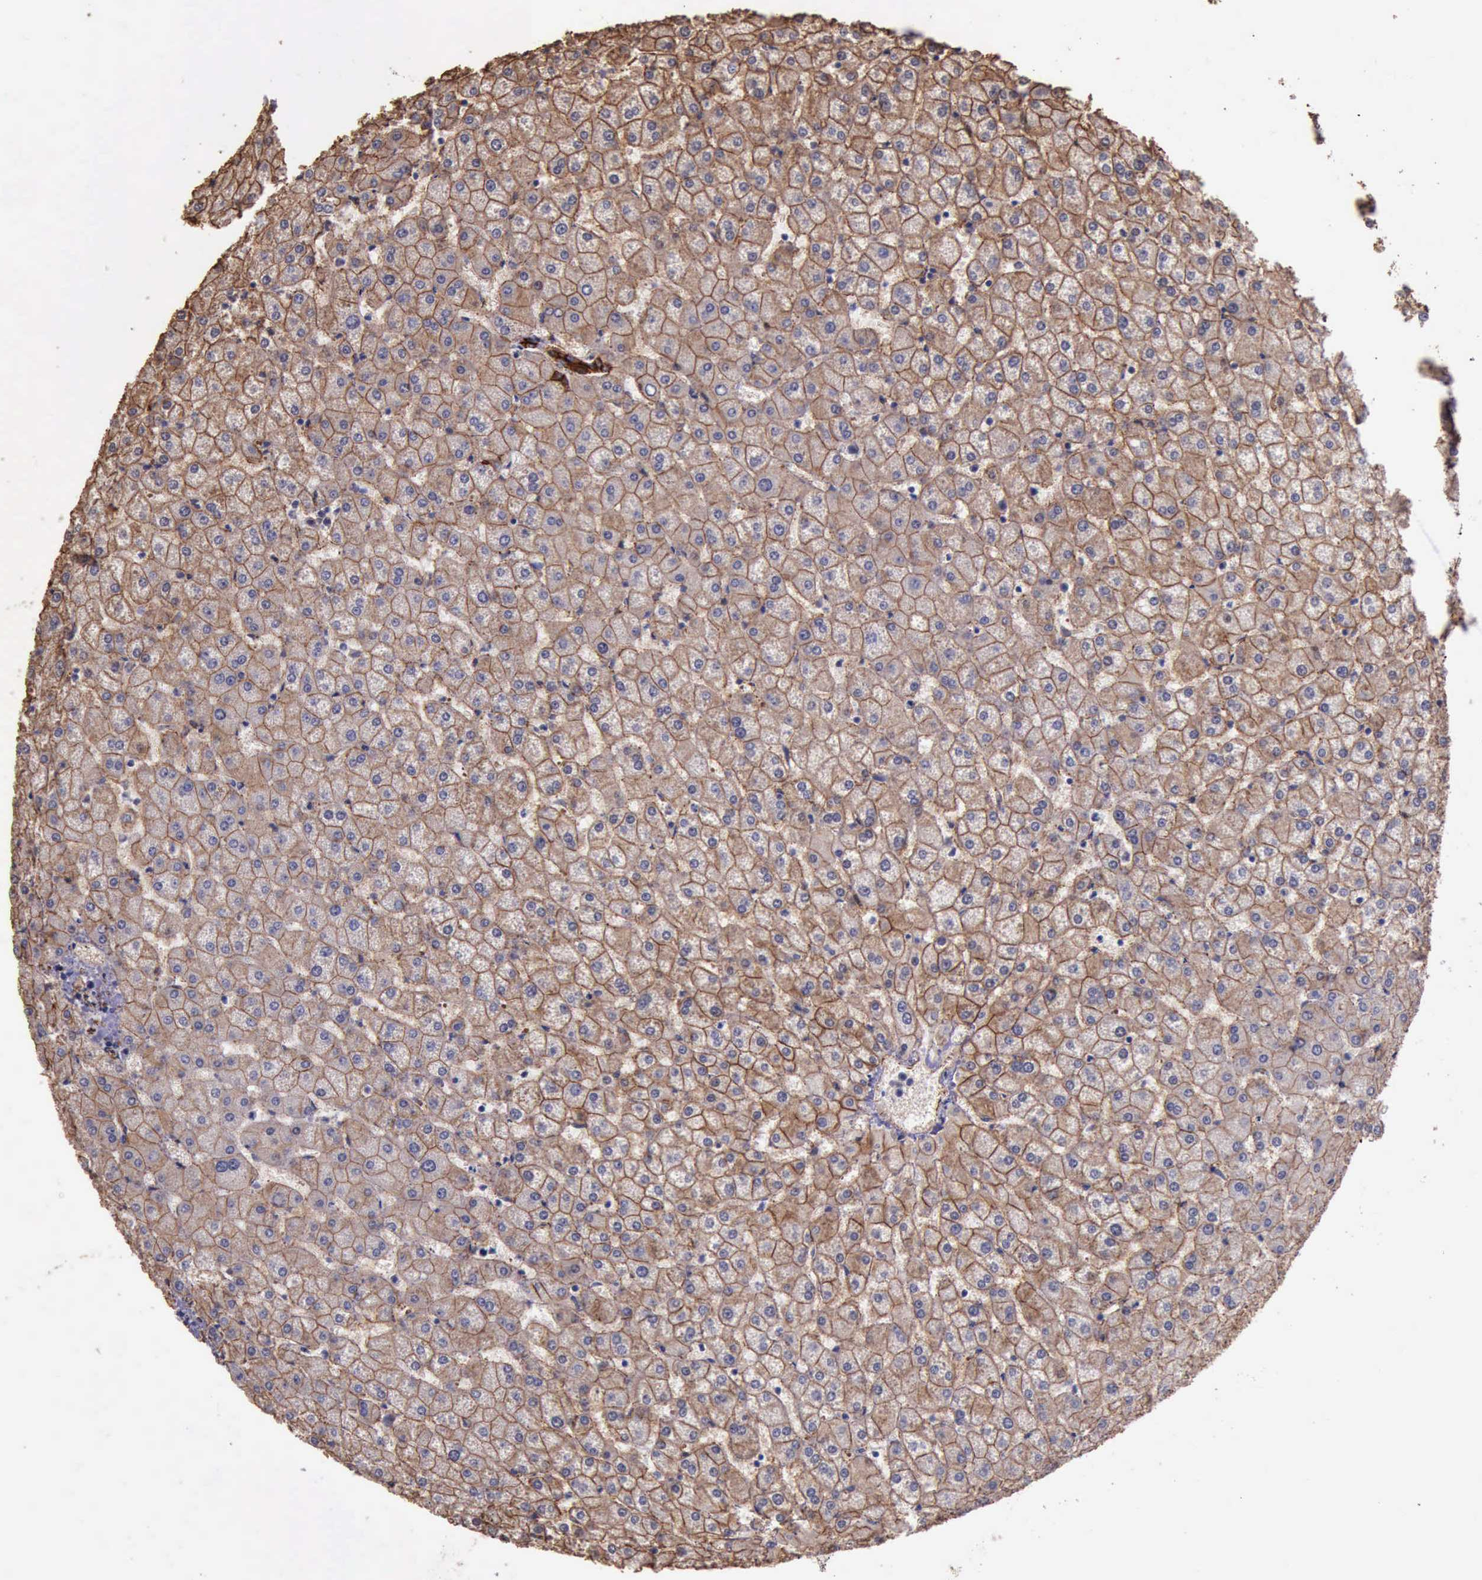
{"staining": {"intensity": "strong", "quantity": ">75%", "location": "cytoplasmic/membranous"}, "tissue": "liver", "cell_type": "Cholangiocytes", "image_type": "normal", "snomed": [{"axis": "morphology", "description": "Normal tissue, NOS"}, {"axis": "topography", "description": "Liver"}], "caption": "Immunohistochemistry staining of normal liver, which displays high levels of strong cytoplasmic/membranous expression in approximately >75% of cholangiocytes indicating strong cytoplasmic/membranous protein expression. The staining was performed using DAB (brown) for protein detection and nuclei were counterstained in hematoxylin (blue).", "gene": "CTNNB1", "patient": {"sex": "female", "age": 32}}